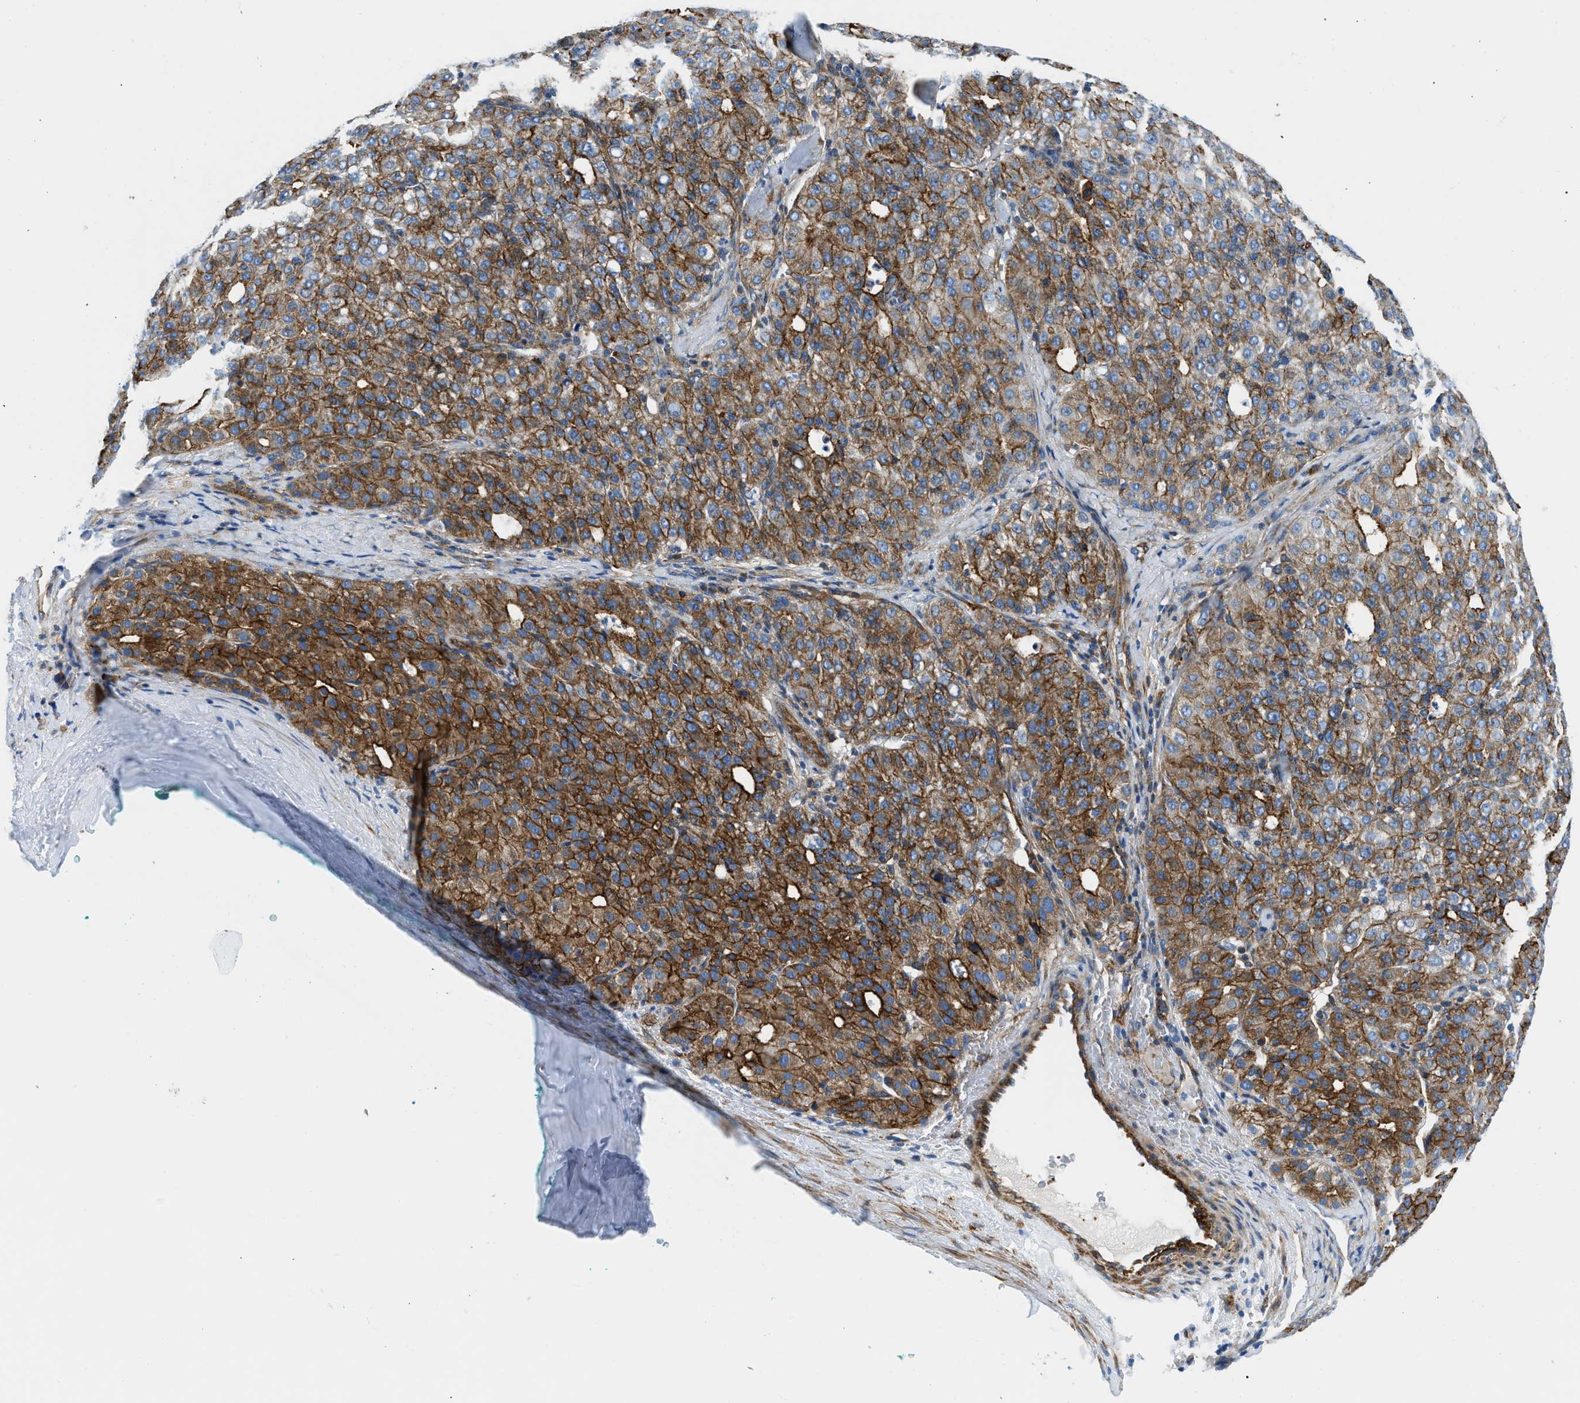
{"staining": {"intensity": "strong", "quantity": ">75%", "location": "cytoplasmic/membranous"}, "tissue": "liver cancer", "cell_type": "Tumor cells", "image_type": "cancer", "snomed": [{"axis": "morphology", "description": "Carcinoma, Hepatocellular, NOS"}, {"axis": "topography", "description": "Liver"}], "caption": "Protein staining by immunohistochemistry (IHC) shows strong cytoplasmic/membranous positivity in about >75% of tumor cells in liver cancer (hepatocellular carcinoma). Nuclei are stained in blue.", "gene": "CUTA", "patient": {"sex": "male", "age": 65}}